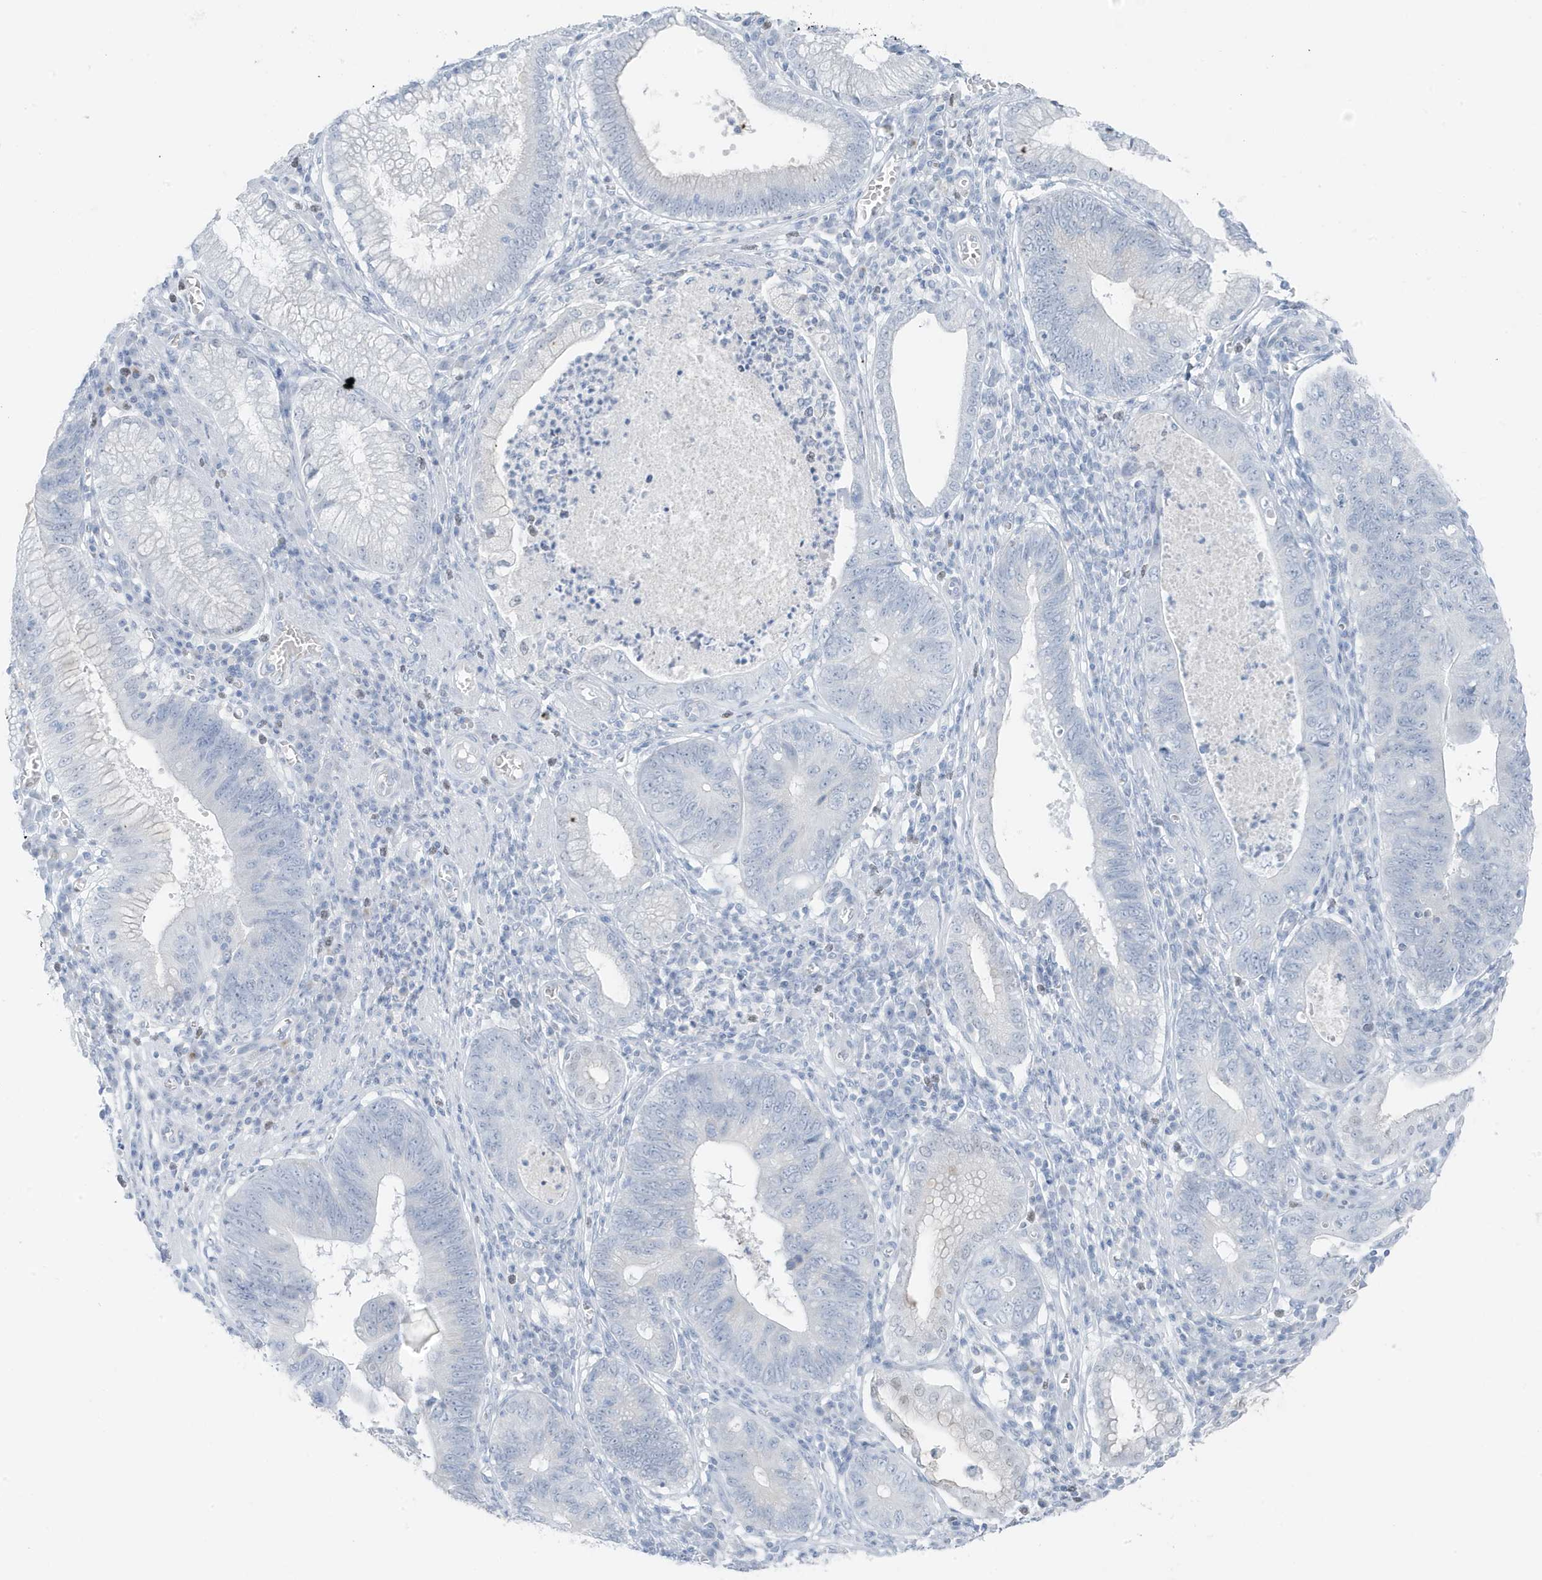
{"staining": {"intensity": "negative", "quantity": "none", "location": "none"}, "tissue": "stomach cancer", "cell_type": "Tumor cells", "image_type": "cancer", "snomed": [{"axis": "morphology", "description": "Adenocarcinoma, NOS"}, {"axis": "topography", "description": "Stomach"}], "caption": "Immunohistochemistry photomicrograph of stomach cancer stained for a protein (brown), which shows no positivity in tumor cells. (Stains: DAB (3,3'-diaminobenzidine) immunohistochemistry (IHC) with hematoxylin counter stain, Microscopy: brightfield microscopy at high magnification).", "gene": "ZFP64", "patient": {"sex": "male", "age": 59}}